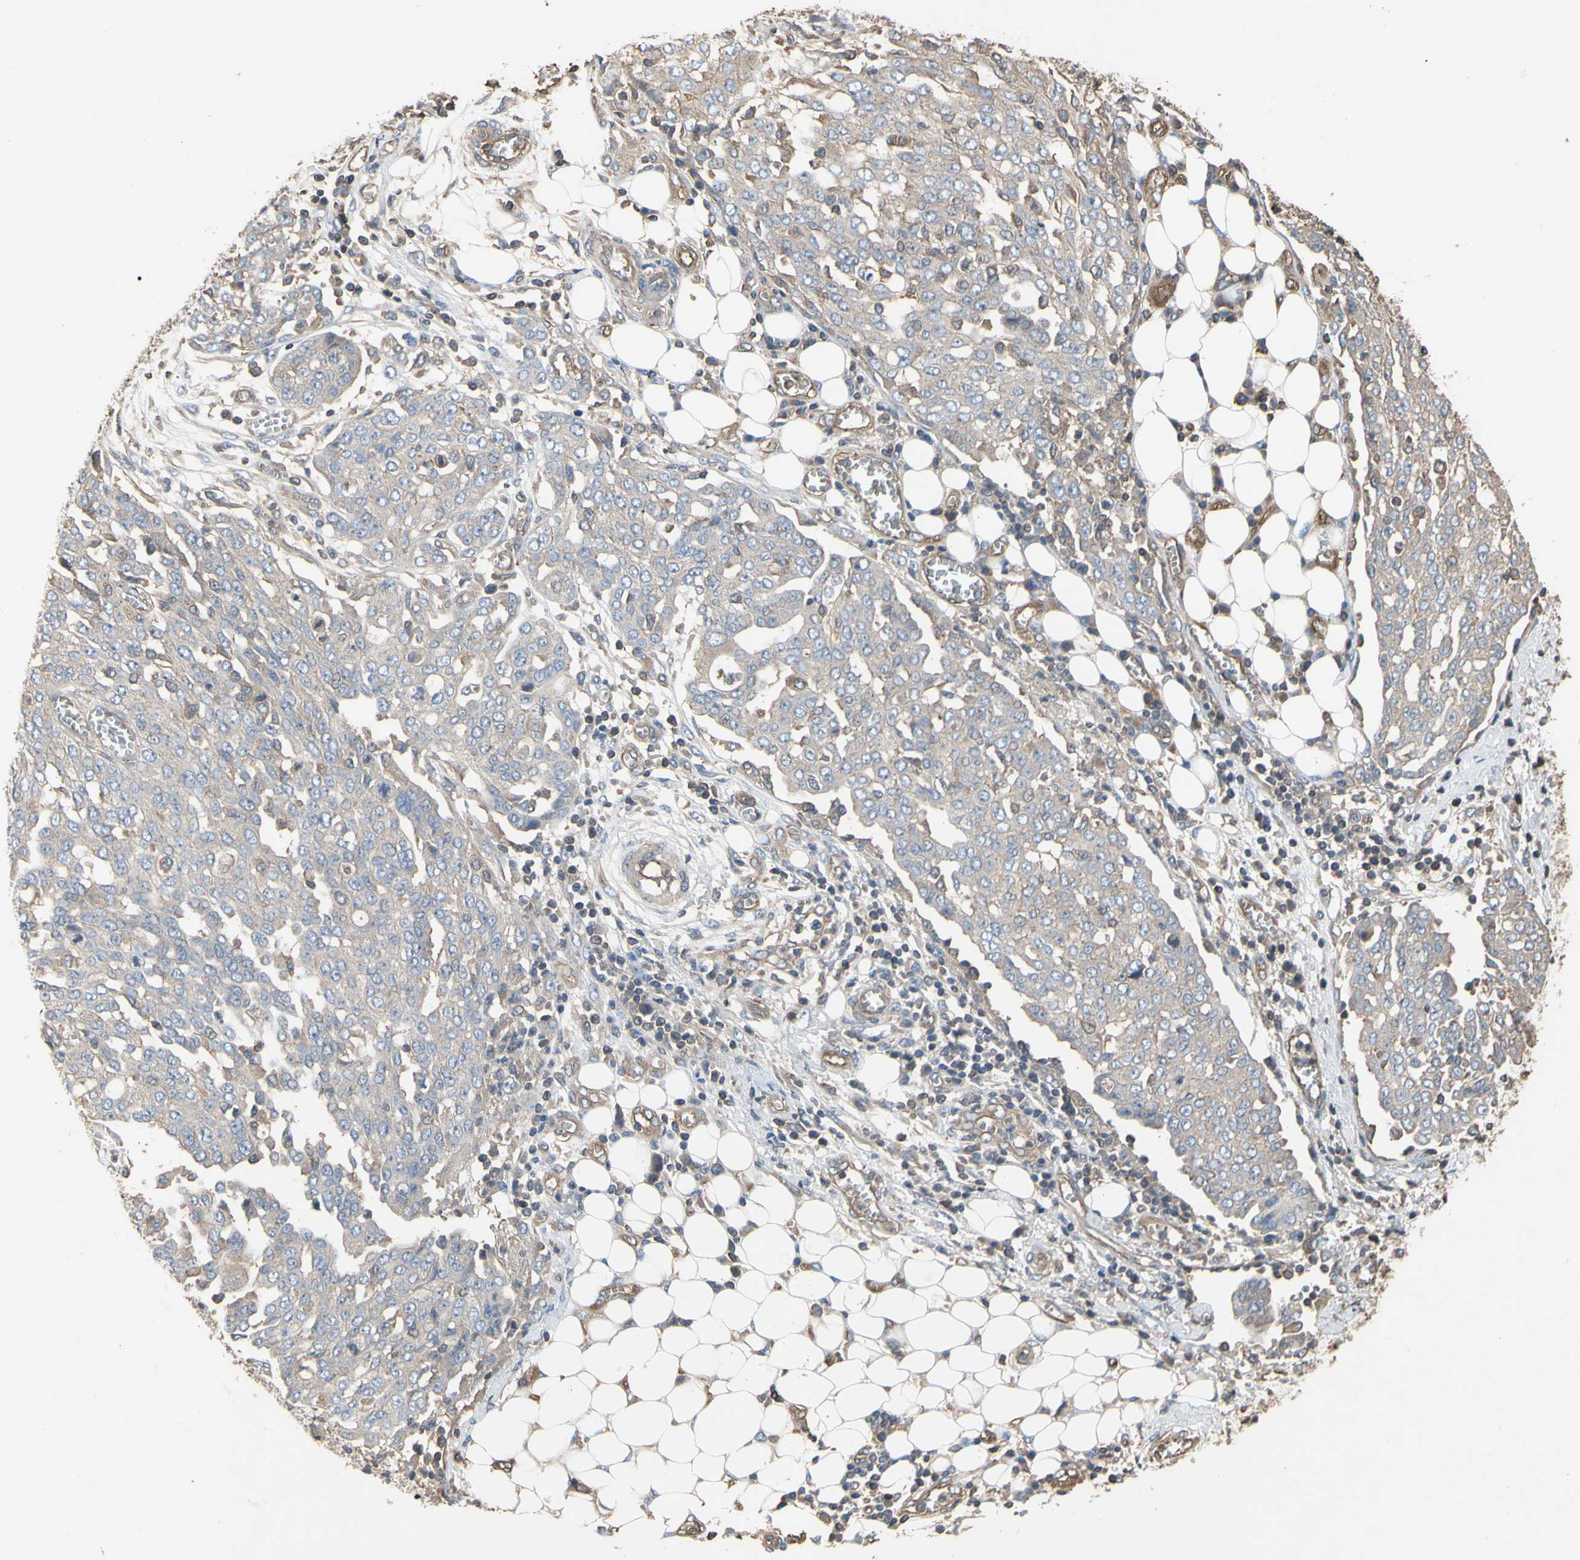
{"staining": {"intensity": "weak", "quantity": "25%-75%", "location": "cytoplasmic/membranous"}, "tissue": "ovarian cancer", "cell_type": "Tumor cells", "image_type": "cancer", "snomed": [{"axis": "morphology", "description": "Cystadenocarcinoma, serous, NOS"}, {"axis": "topography", "description": "Soft tissue"}, {"axis": "topography", "description": "Ovary"}], "caption": "IHC image of neoplastic tissue: ovarian cancer stained using immunohistochemistry (IHC) shows low levels of weak protein expression localized specifically in the cytoplasmic/membranous of tumor cells, appearing as a cytoplasmic/membranous brown color.", "gene": "PDZK1", "patient": {"sex": "female", "age": 57}}